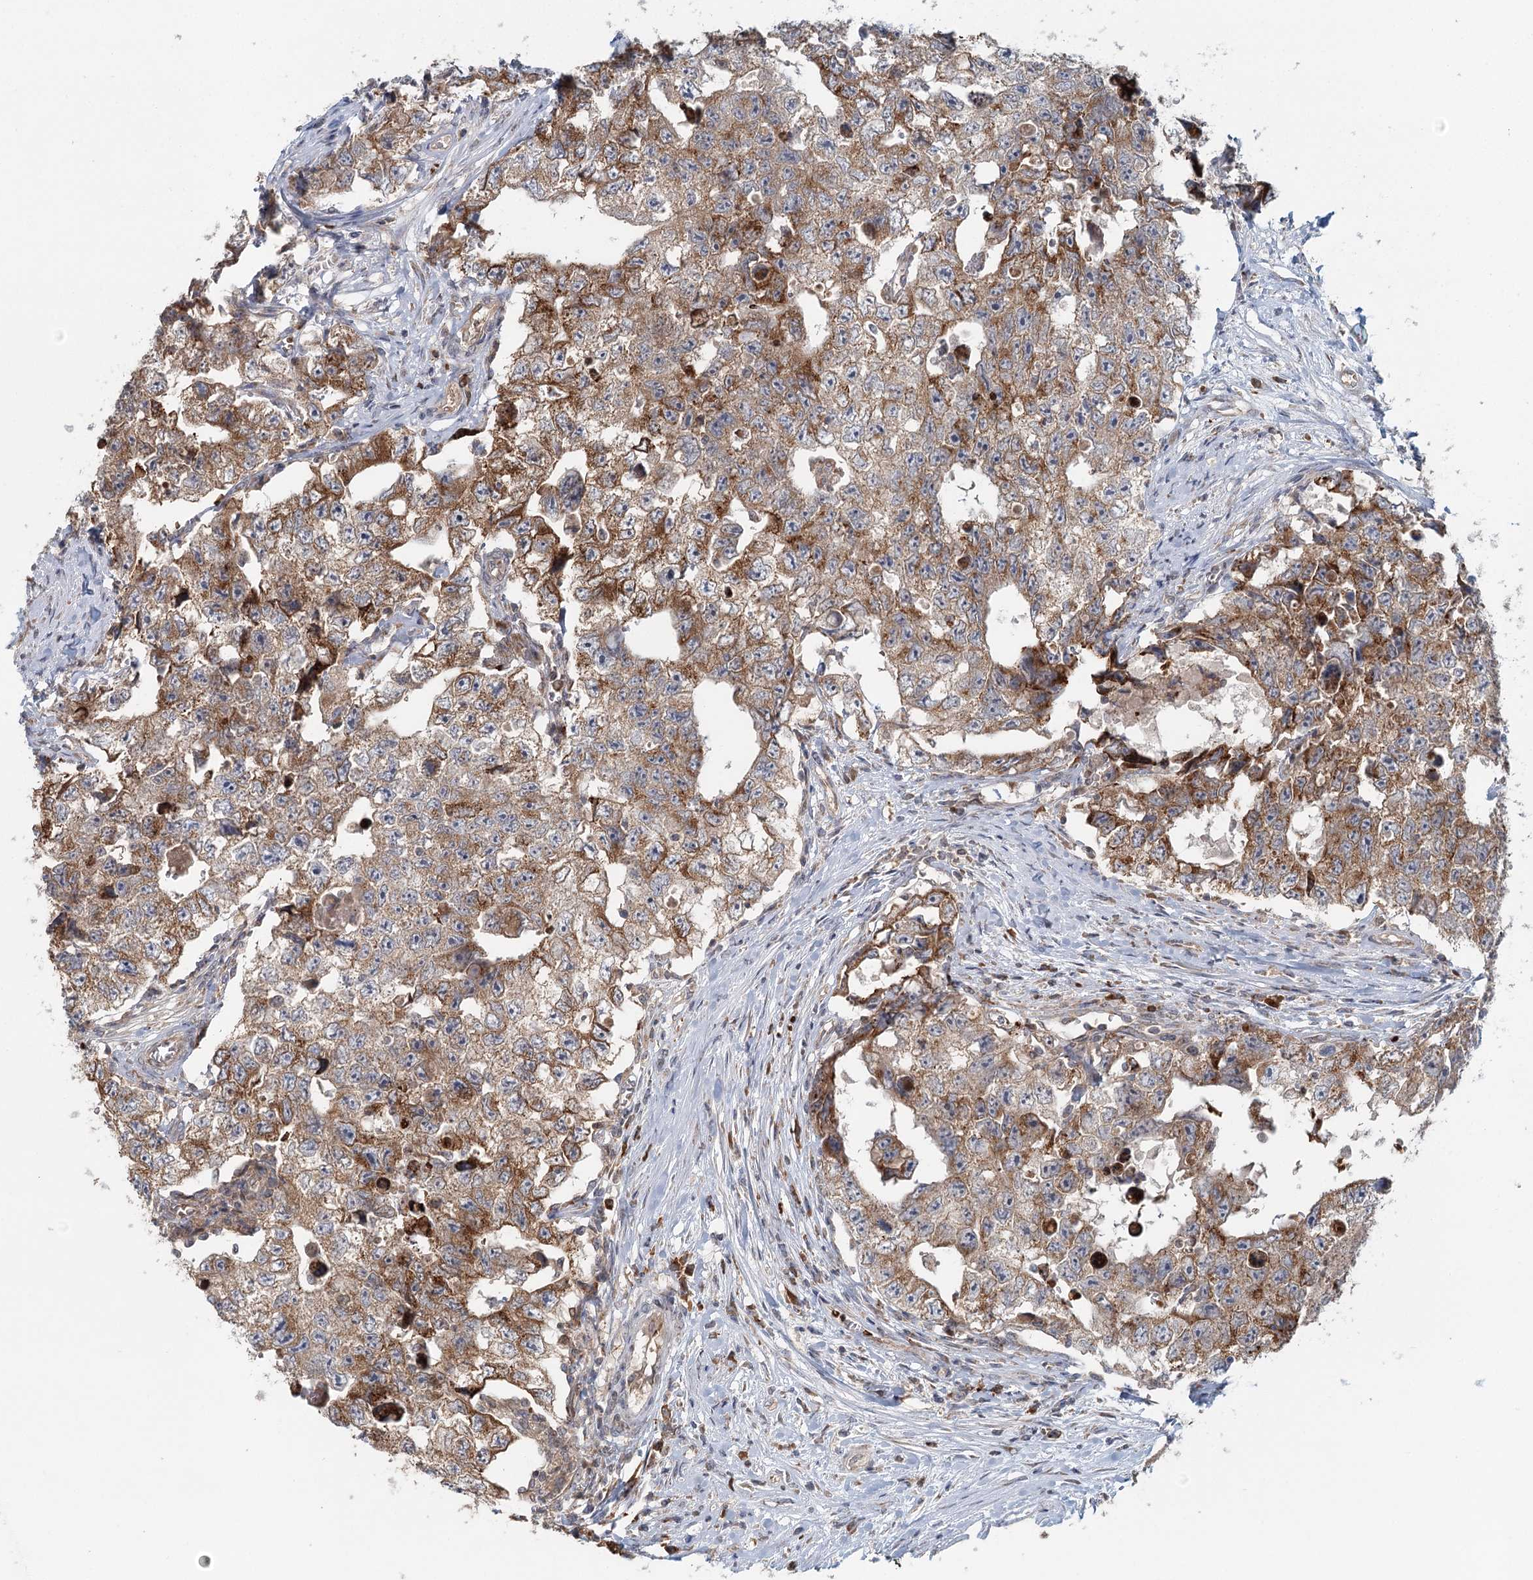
{"staining": {"intensity": "moderate", "quantity": "25%-75%", "location": "cytoplasmic/membranous"}, "tissue": "testis cancer", "cell_type": "Tumor cells", "image_type": "cancer", "snomed": [{"axis": "morphology", "description": "Carcinoma, Embryonal, NOS"}, {"axis": "topography", "description": "Testis"}], "caption": "A brown stain highlights moderate cytoplasmic/membranous staining of a protein in testis cancer (embryonal carcinoma) tumor cells.", "gene": "ADK", "patient": {"sex": "male", "age": 17}}